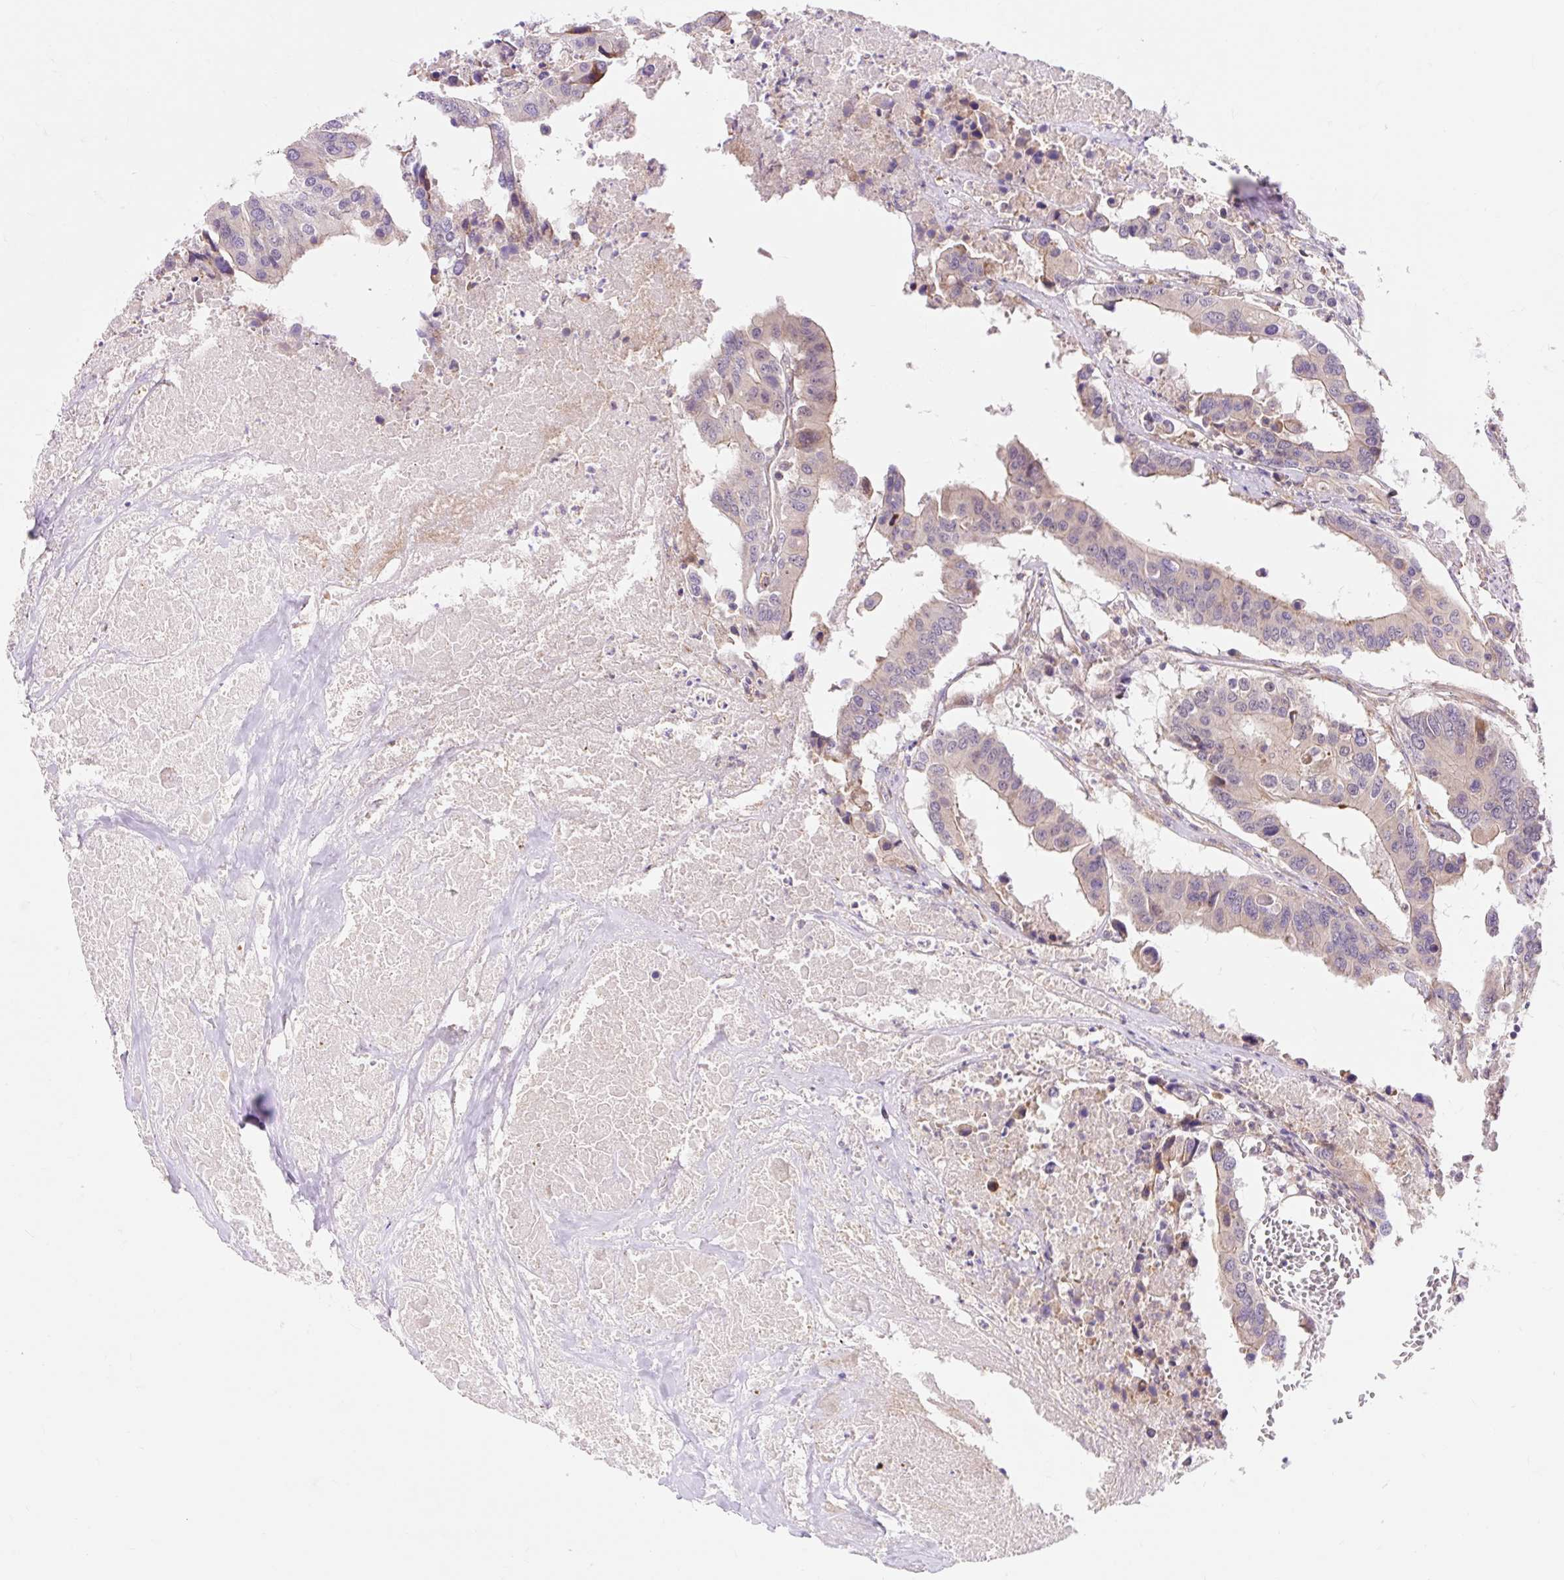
{"staining": {"intensity": "negative", "quantity": "none", "location": "none"}, "tissue": "colorectal cancer", "cell_type": "Tumor cells", "image_type": "cancer", "snomed": [{"axis": "morphology", "description": "Adenocarcinoma, NOS"}, {"axis": "topography", "description": "Colon"}], "caption": "An immunohistochemistry histopathology image of adenocarcinoma (colorectal) is shown. There is no staining in tumor cells of adenocarcinoma (colorectal). Nuclei are stained in blue.", "gene": "TRIAP1", "patient": {"sex": "male", "age": 77}}